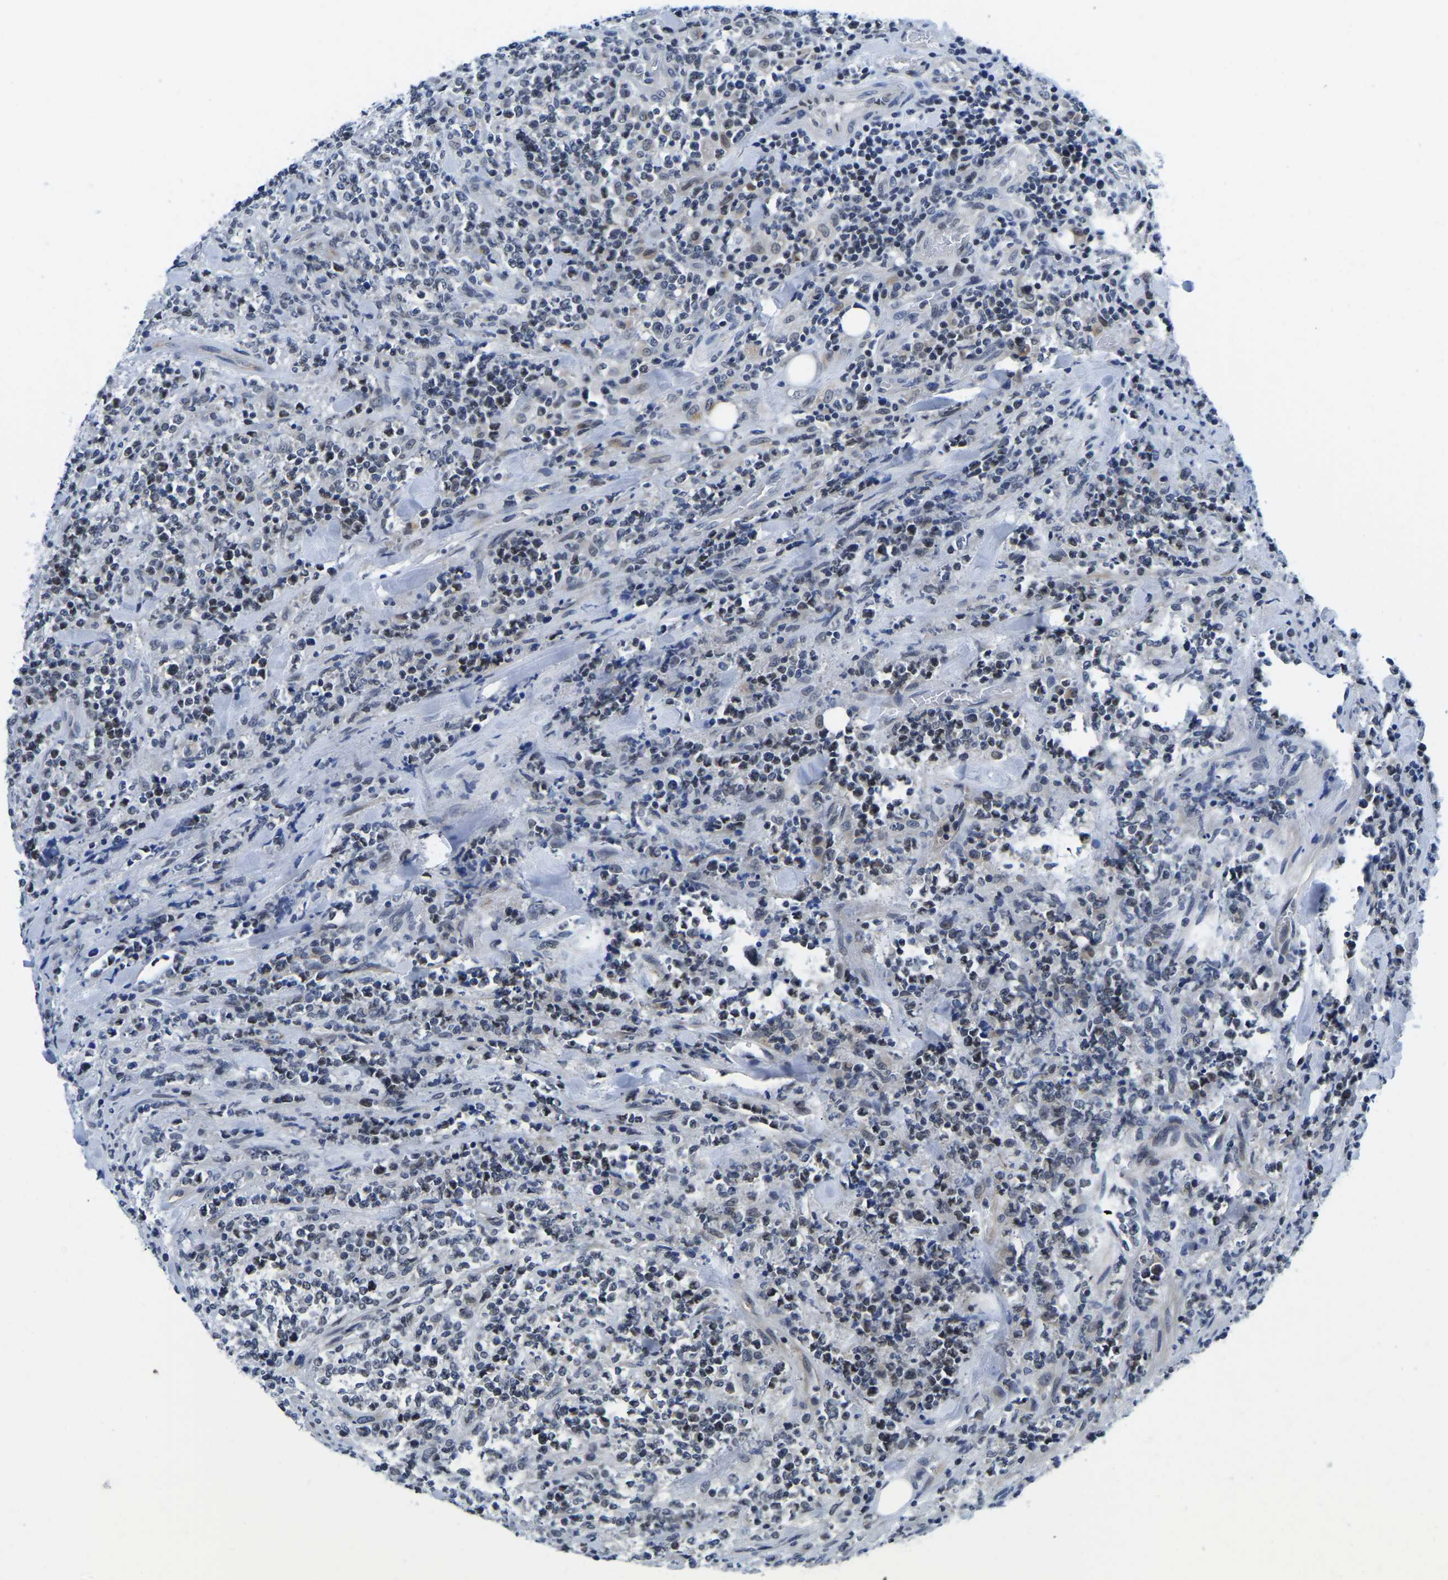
{"staining": {"intensity": "negative", "quantity": "none", "location": "none"}, "tissue": "lymphoma", "cell_type": "Tumor cells", "image_type": "cancer", "snomed": [{"axis": "morphology", "description": "Malignant lymphoma, non-Hodgkin's type, High grade"}, {"axis": "topography", "description": "Soft tissue"}], "caption": "A histopathology image of lymphoma stained for a protein shows no brown staining in tumor cells.", "gene": "POLDIP3", "patient": {"sex": "male", "age": 18}}